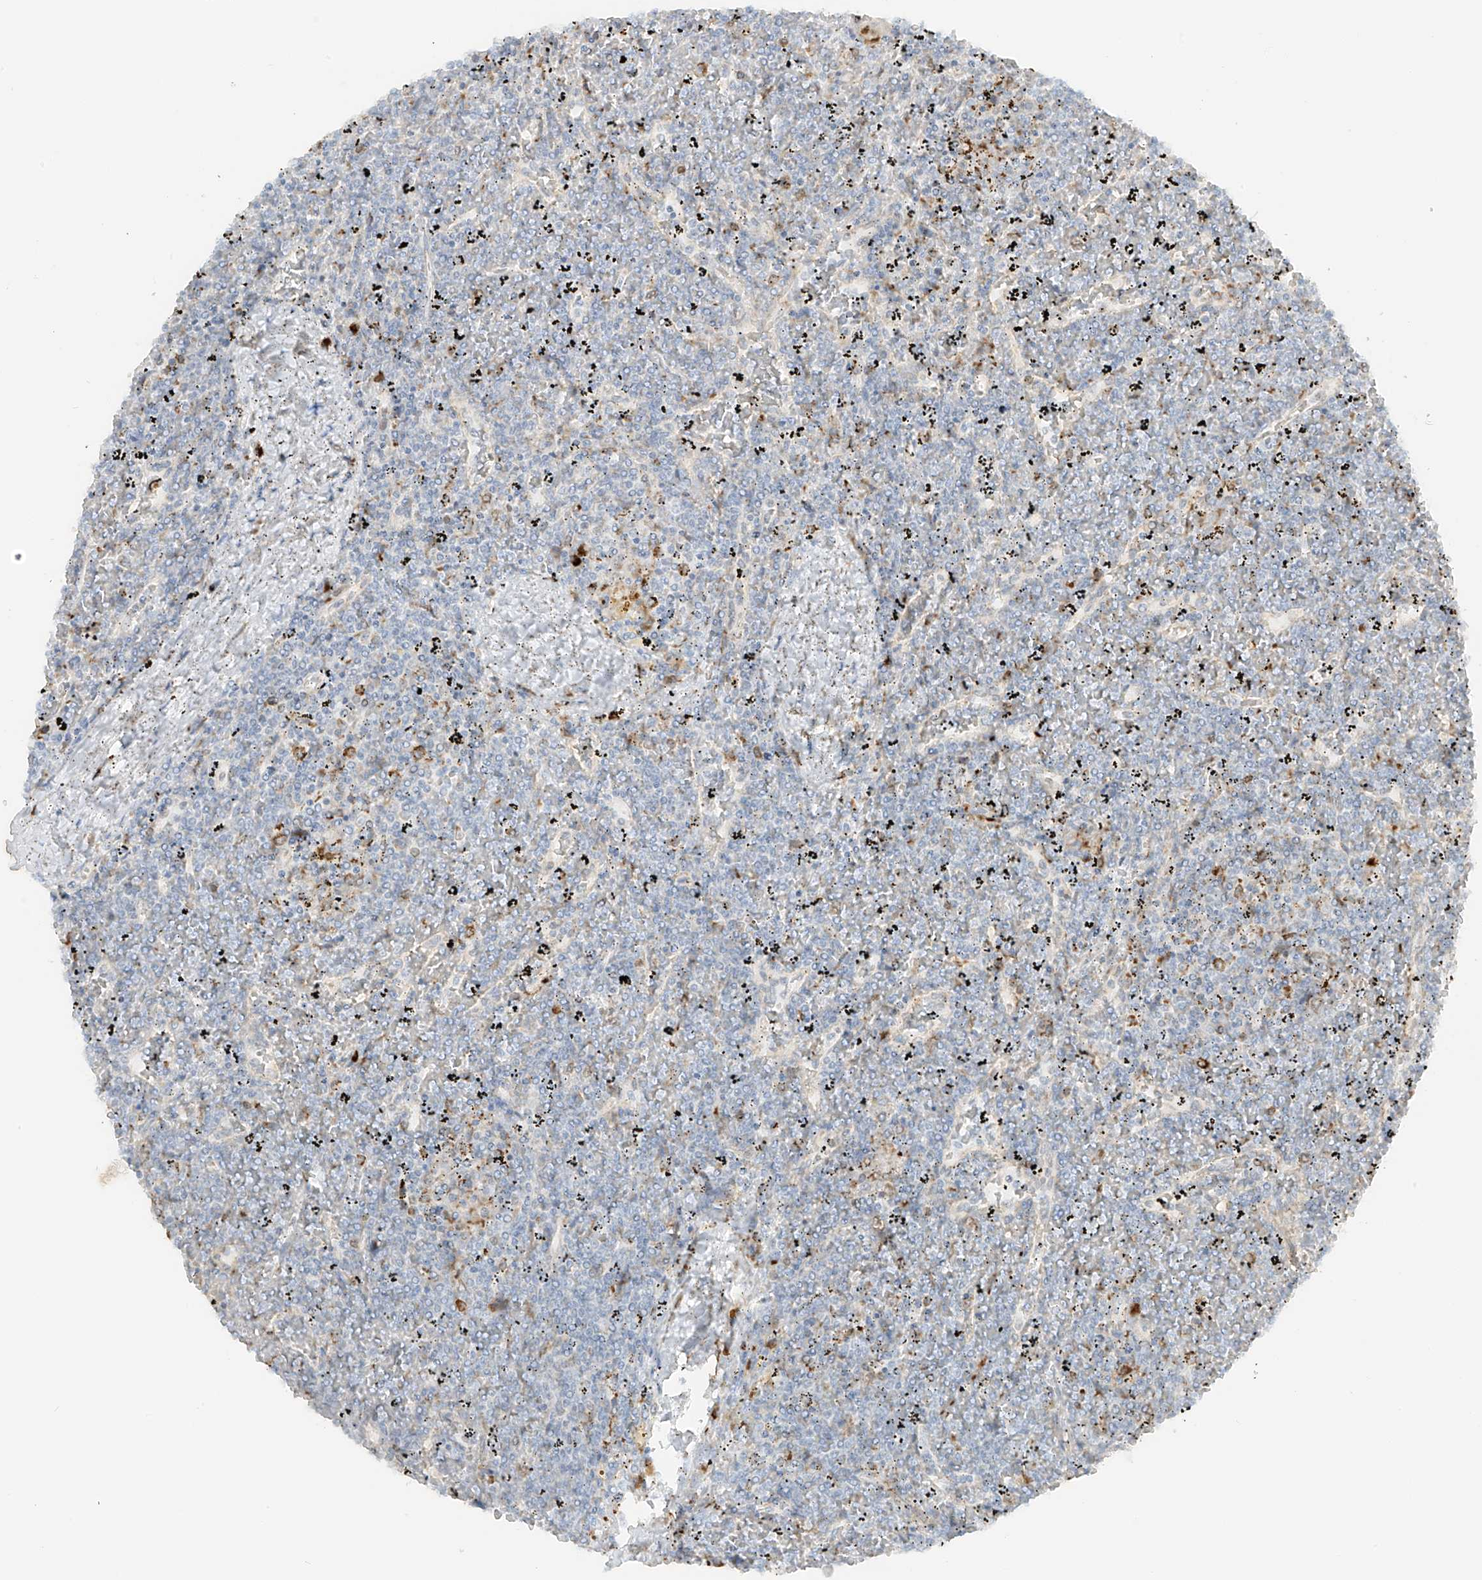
{"staining": {"intensity": "negative", "quantity": "none", "location": "none"}, "tissue": "lymphoma", "cell_type": "Tumor cells", "image_type": "cancer", "snomed": [{"axis": "morphology", "description": "Malignant lymphoma, non-Hodgkin's type, Low grade"}, {"axis": "topography", "description": "Spleen"}], "caption": "A high-resolution image shows immunohistochemistry staining of lymphoma, which exhibits no significant positivity in tumor cells.", "gene": "LRRC59", "patient": {"sex": "female", "age": 19}}